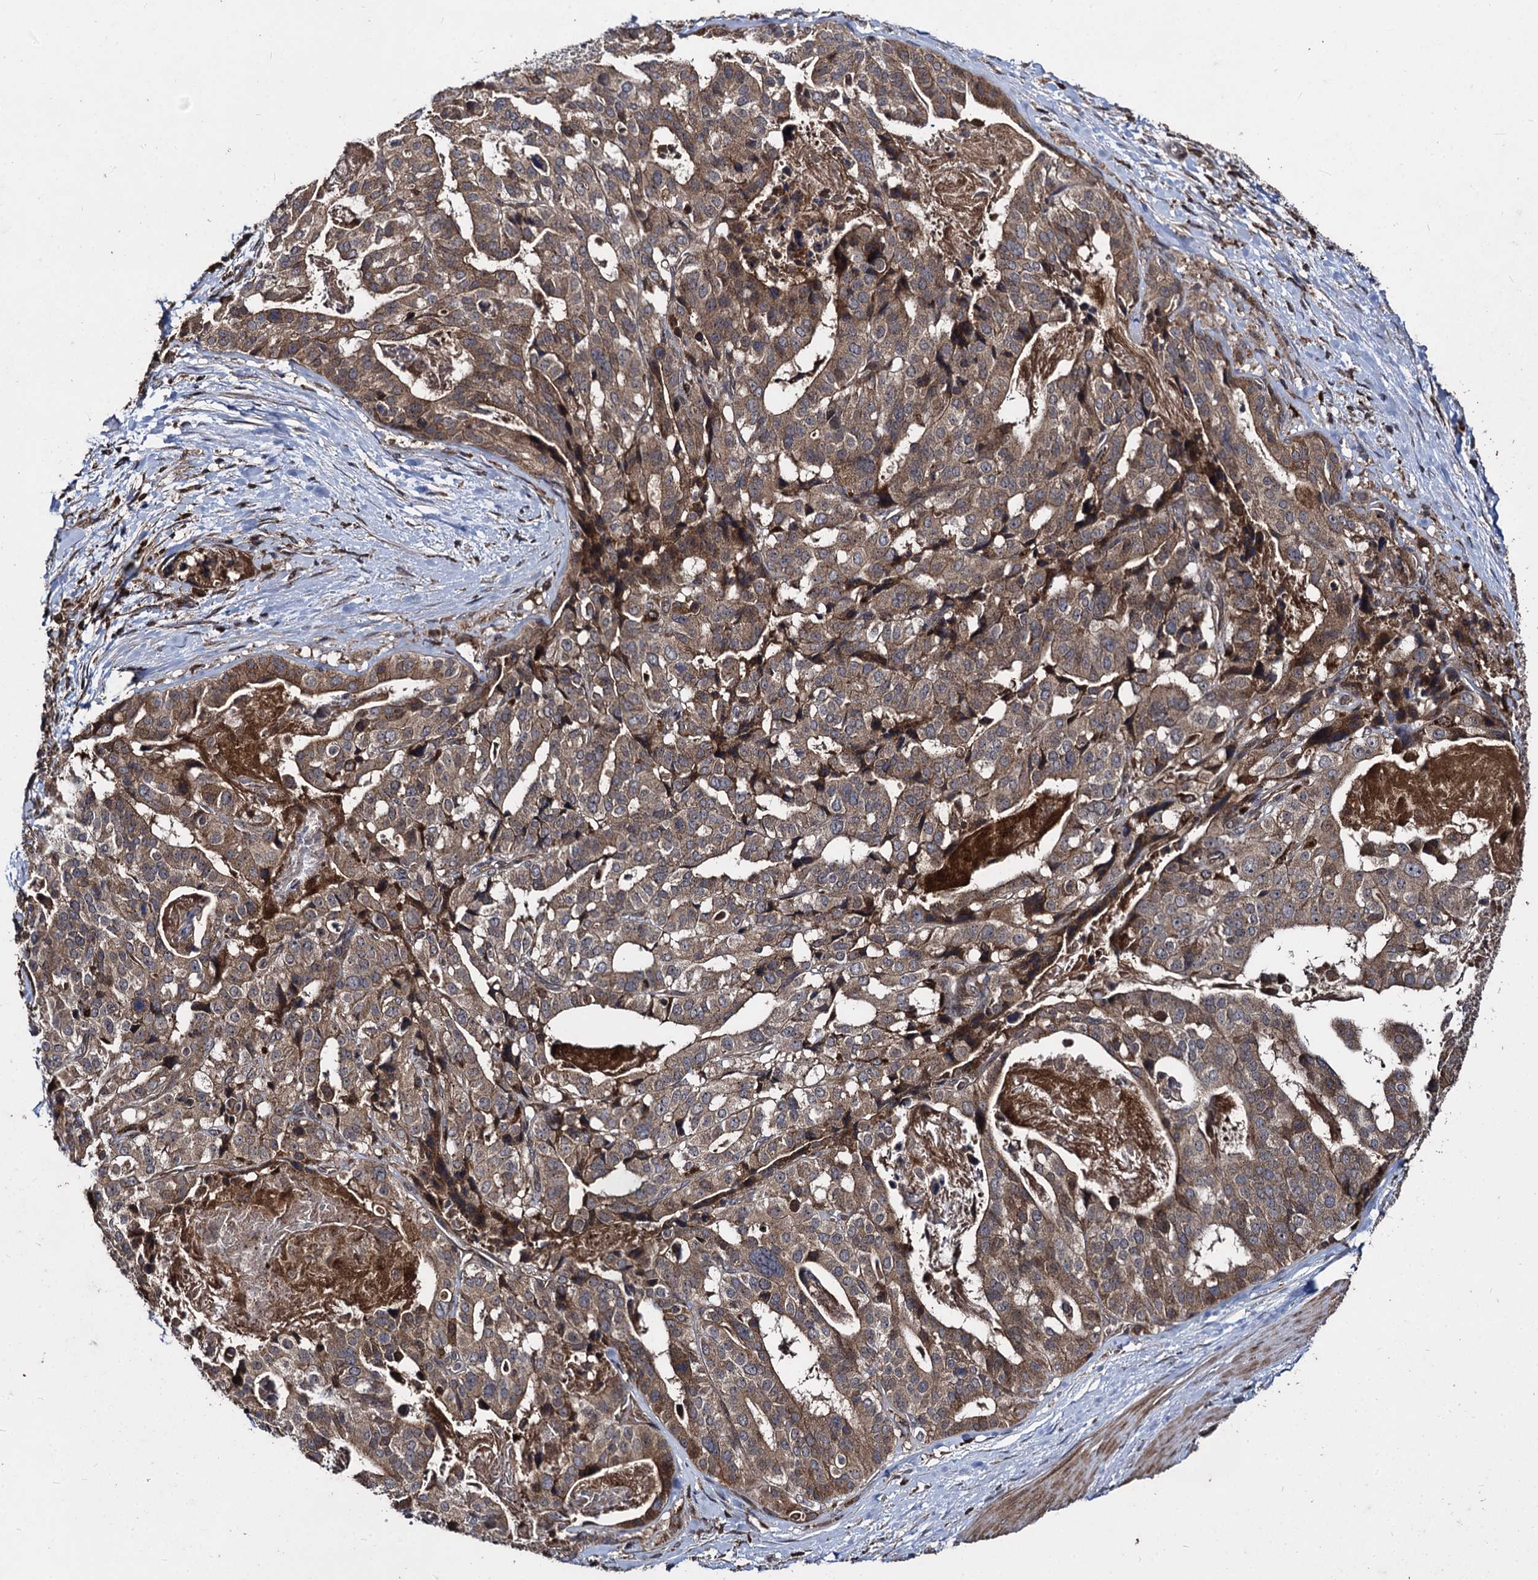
{"staining": {"intensity": "moderate", "quantity": ">75%", "location": "cytoplasmic/membranous"}, "tissue": "stomach cancer", "cell_type": "Tumor cells", "image_type": "cancer", "snomed": [{"axis": "morphology", "description": "Adenocarcinoma, NOS"}, {"axis": "topography", "description": "Stomach"}], "caption": "Protein expression analysis of adenocarcinoma (stomach) shows moderate cytoplasmic/membranous expression in about >75% of tumor cells. (Stains: DAB (3,3'-diaminobenzidine) in brown, nuclei in blue, Microscopy: brightfield microscopy at high magnification).", "gene": "BCL2L2", "patient": {"sex": "male", "age": 48}}